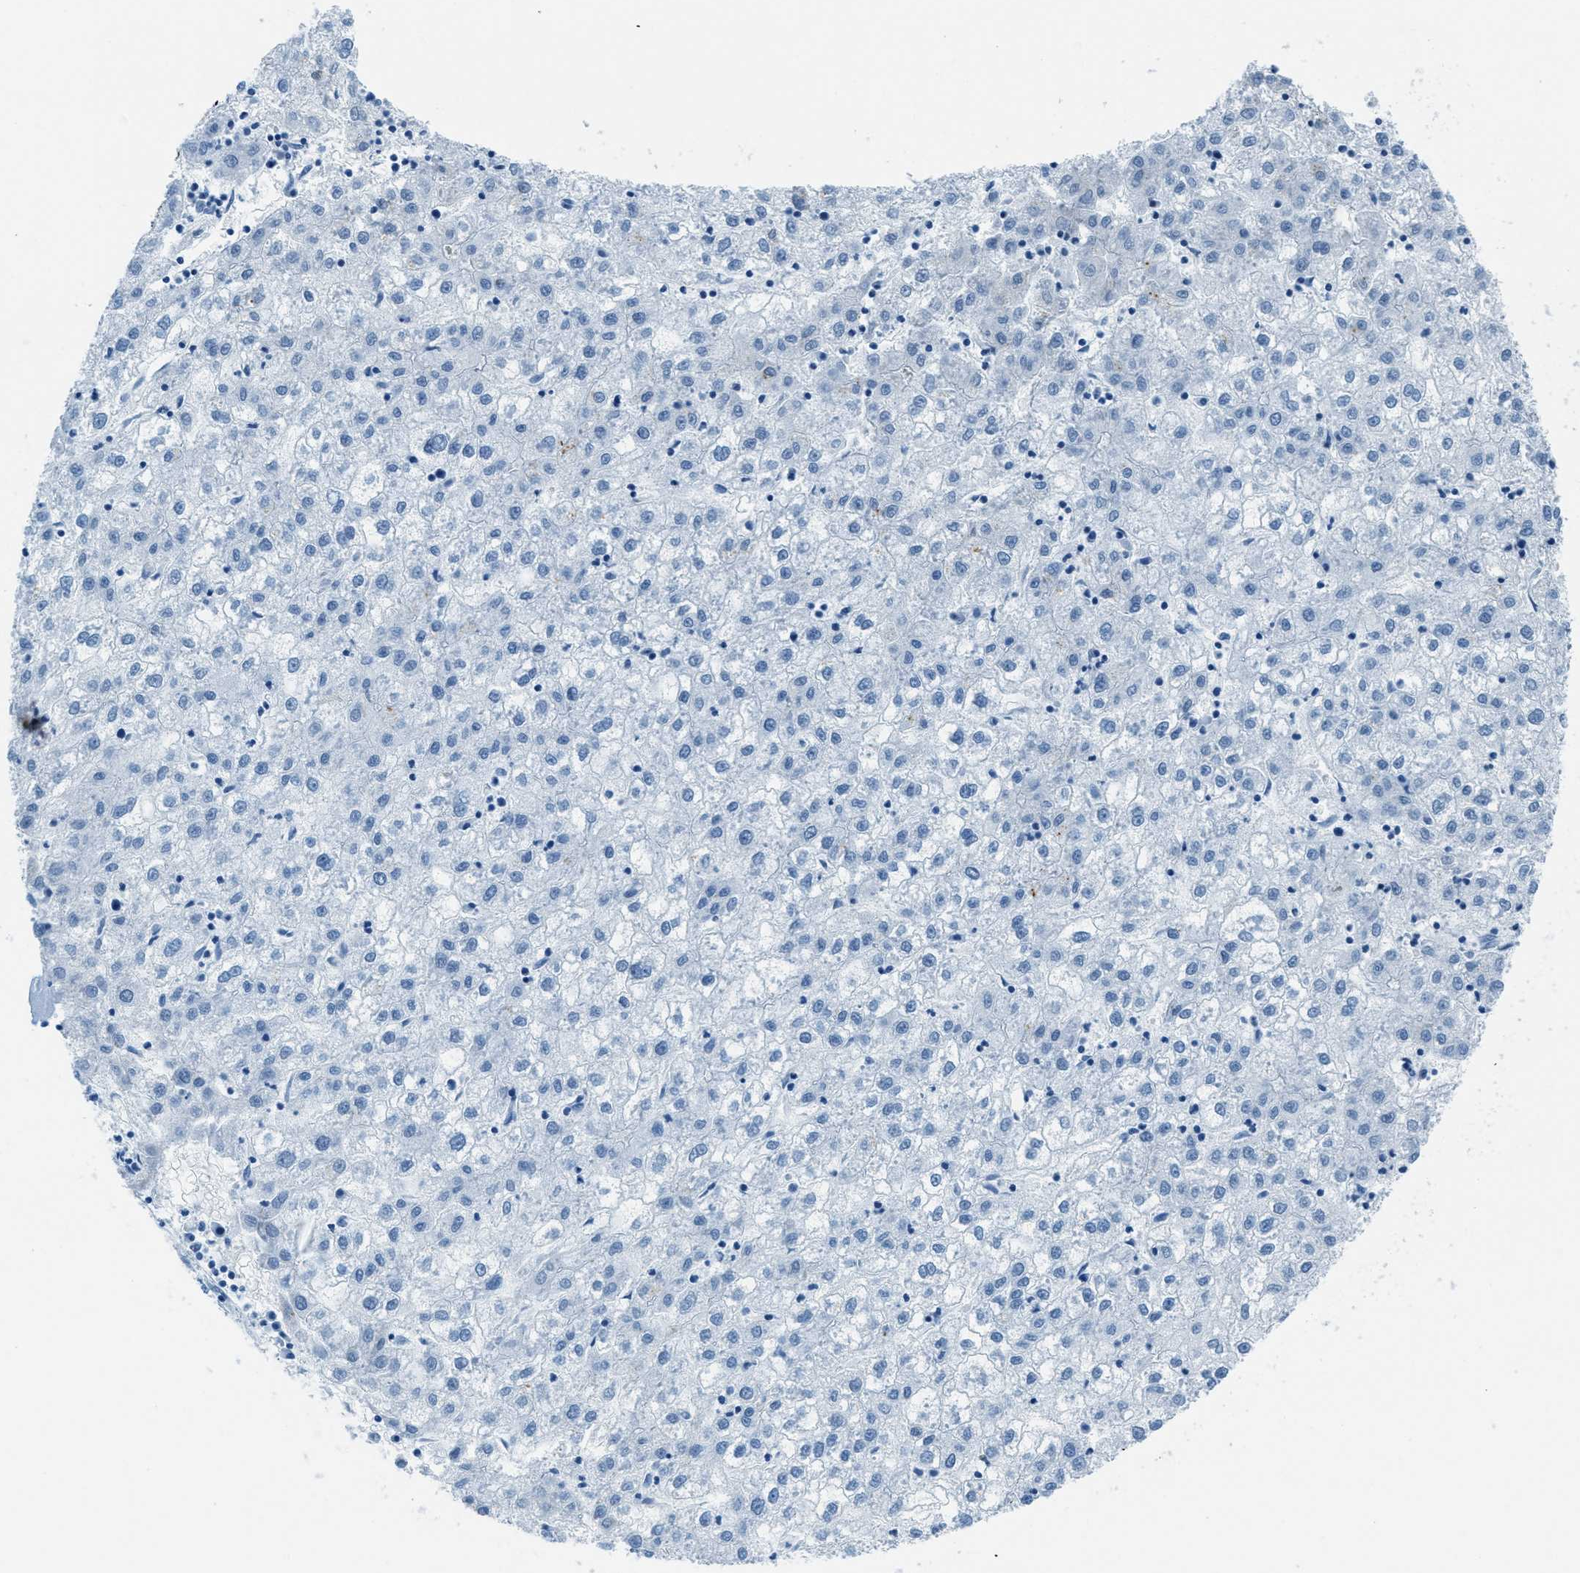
{"staining": {"intensity": "negative", "quantity": "none", "location": "none"}, "tissue": "liver cancer", "cell_type": "Tumor cells", "image_type": "cancer", "snomed": [{"axis": "morphology", "description": "Carcinoma, Hepatocellular, NOS"}, {"axis": "topography", "description": "Liver"}], "caption": "High power microscopy histopathology image of an immunohistochemistry (IHC) micrograph of liver cancer, revealing no significant expression in tumor cells.", "gene": "PLA2G2A", "patient": {"sex": "male", "age": 72}}